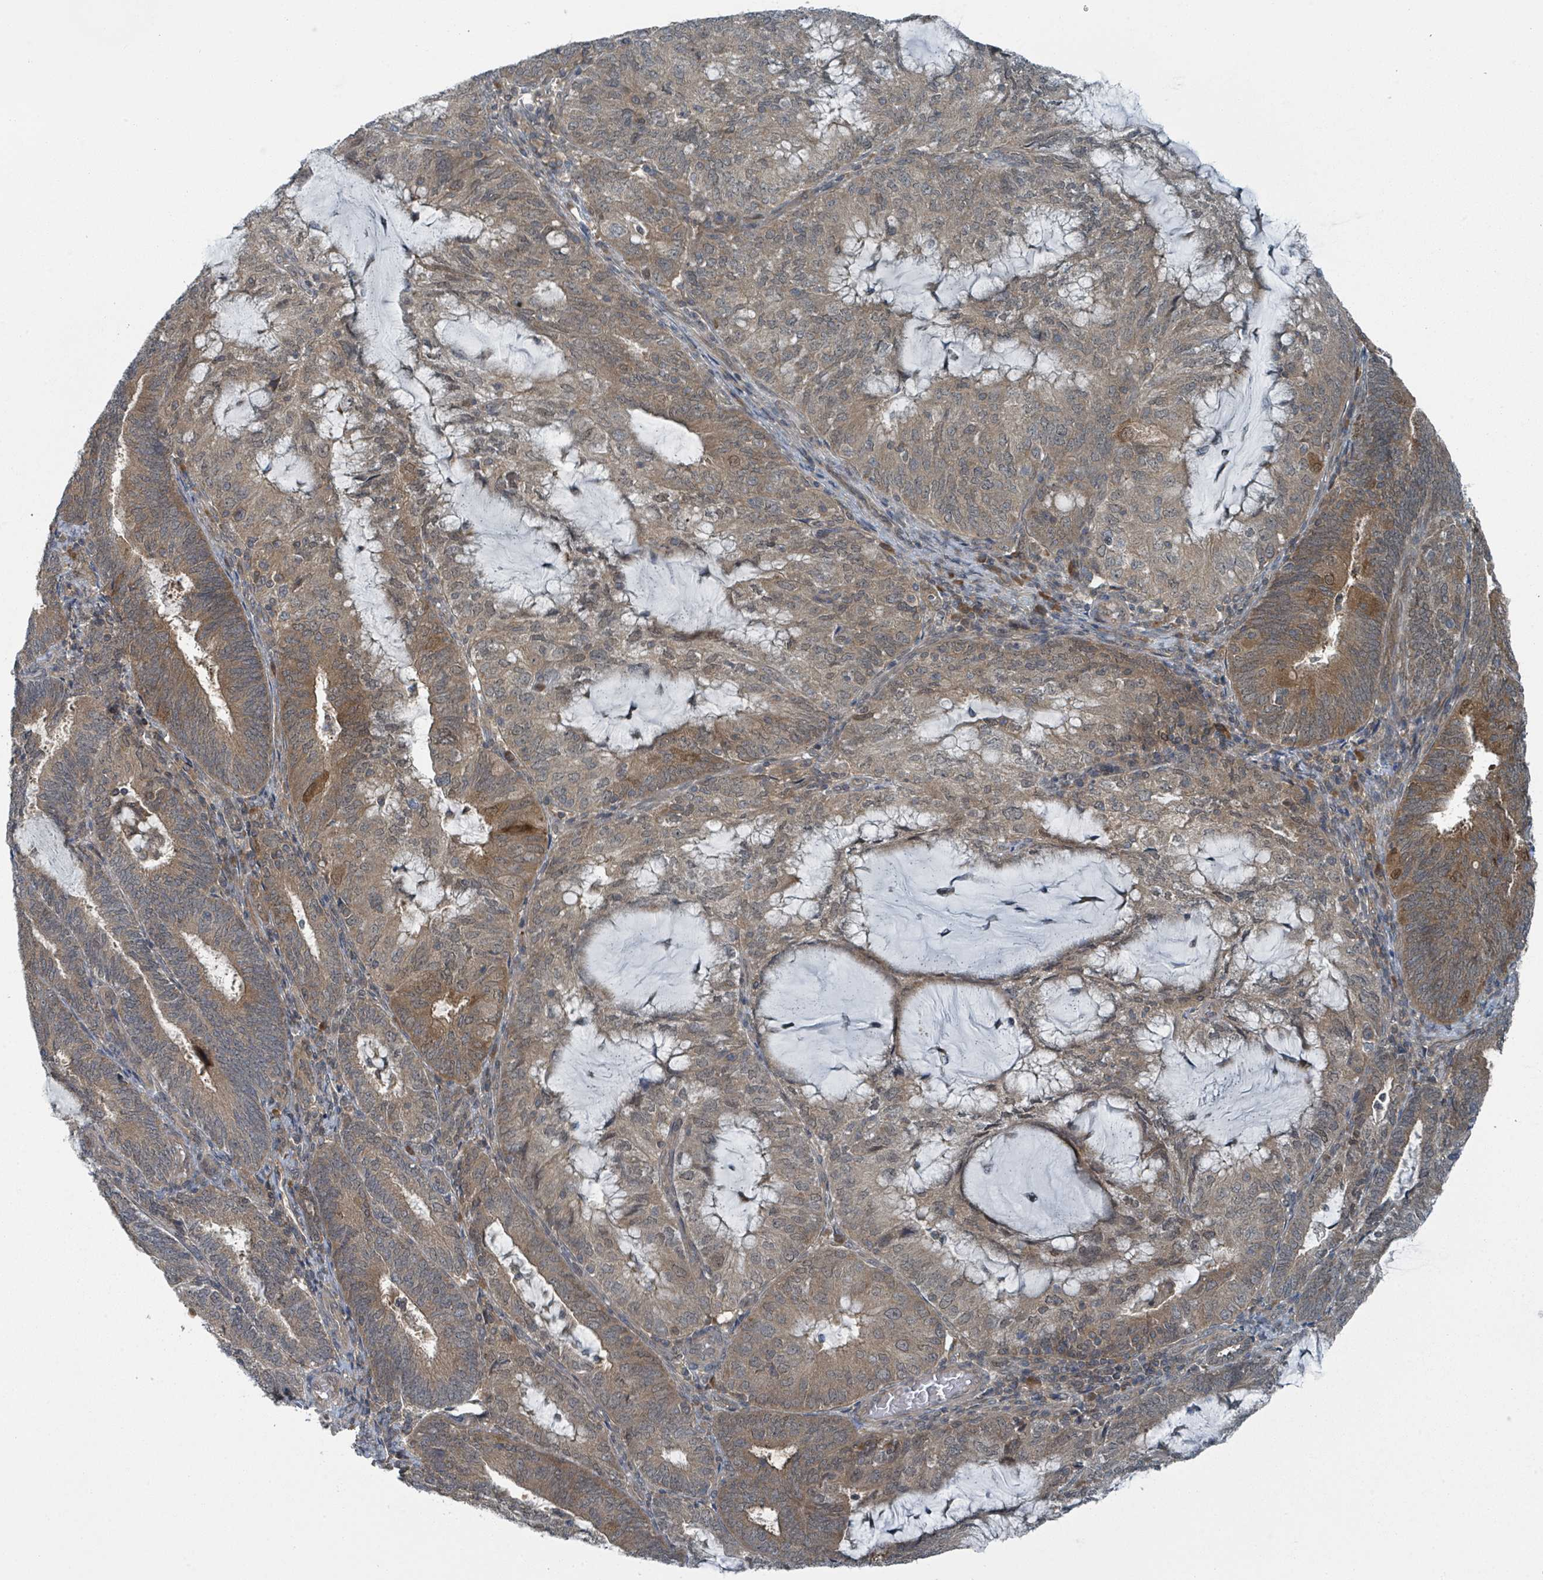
{"staining": {"intensity": "moderate", "quantity": "25%-75%", "location": "cytoplasmic/membranous,nuclear"}, "tissue": "endometrial cancer", "cell_type": "Tumor cells", "image_type": "cancer", "snomed": [{"axis": "morphology", "description": "Adenocarcinoma, NOS"}, {"axis": "topography", "description": "Endometrium"}], "caption": "Endometrial cancer stained for a protein shows moderate cytoplasmic/membranous and nuclear positivity in tumor cells.", "gene": "GOLGA7", "patient": {"sex": "female", "age": 81}}